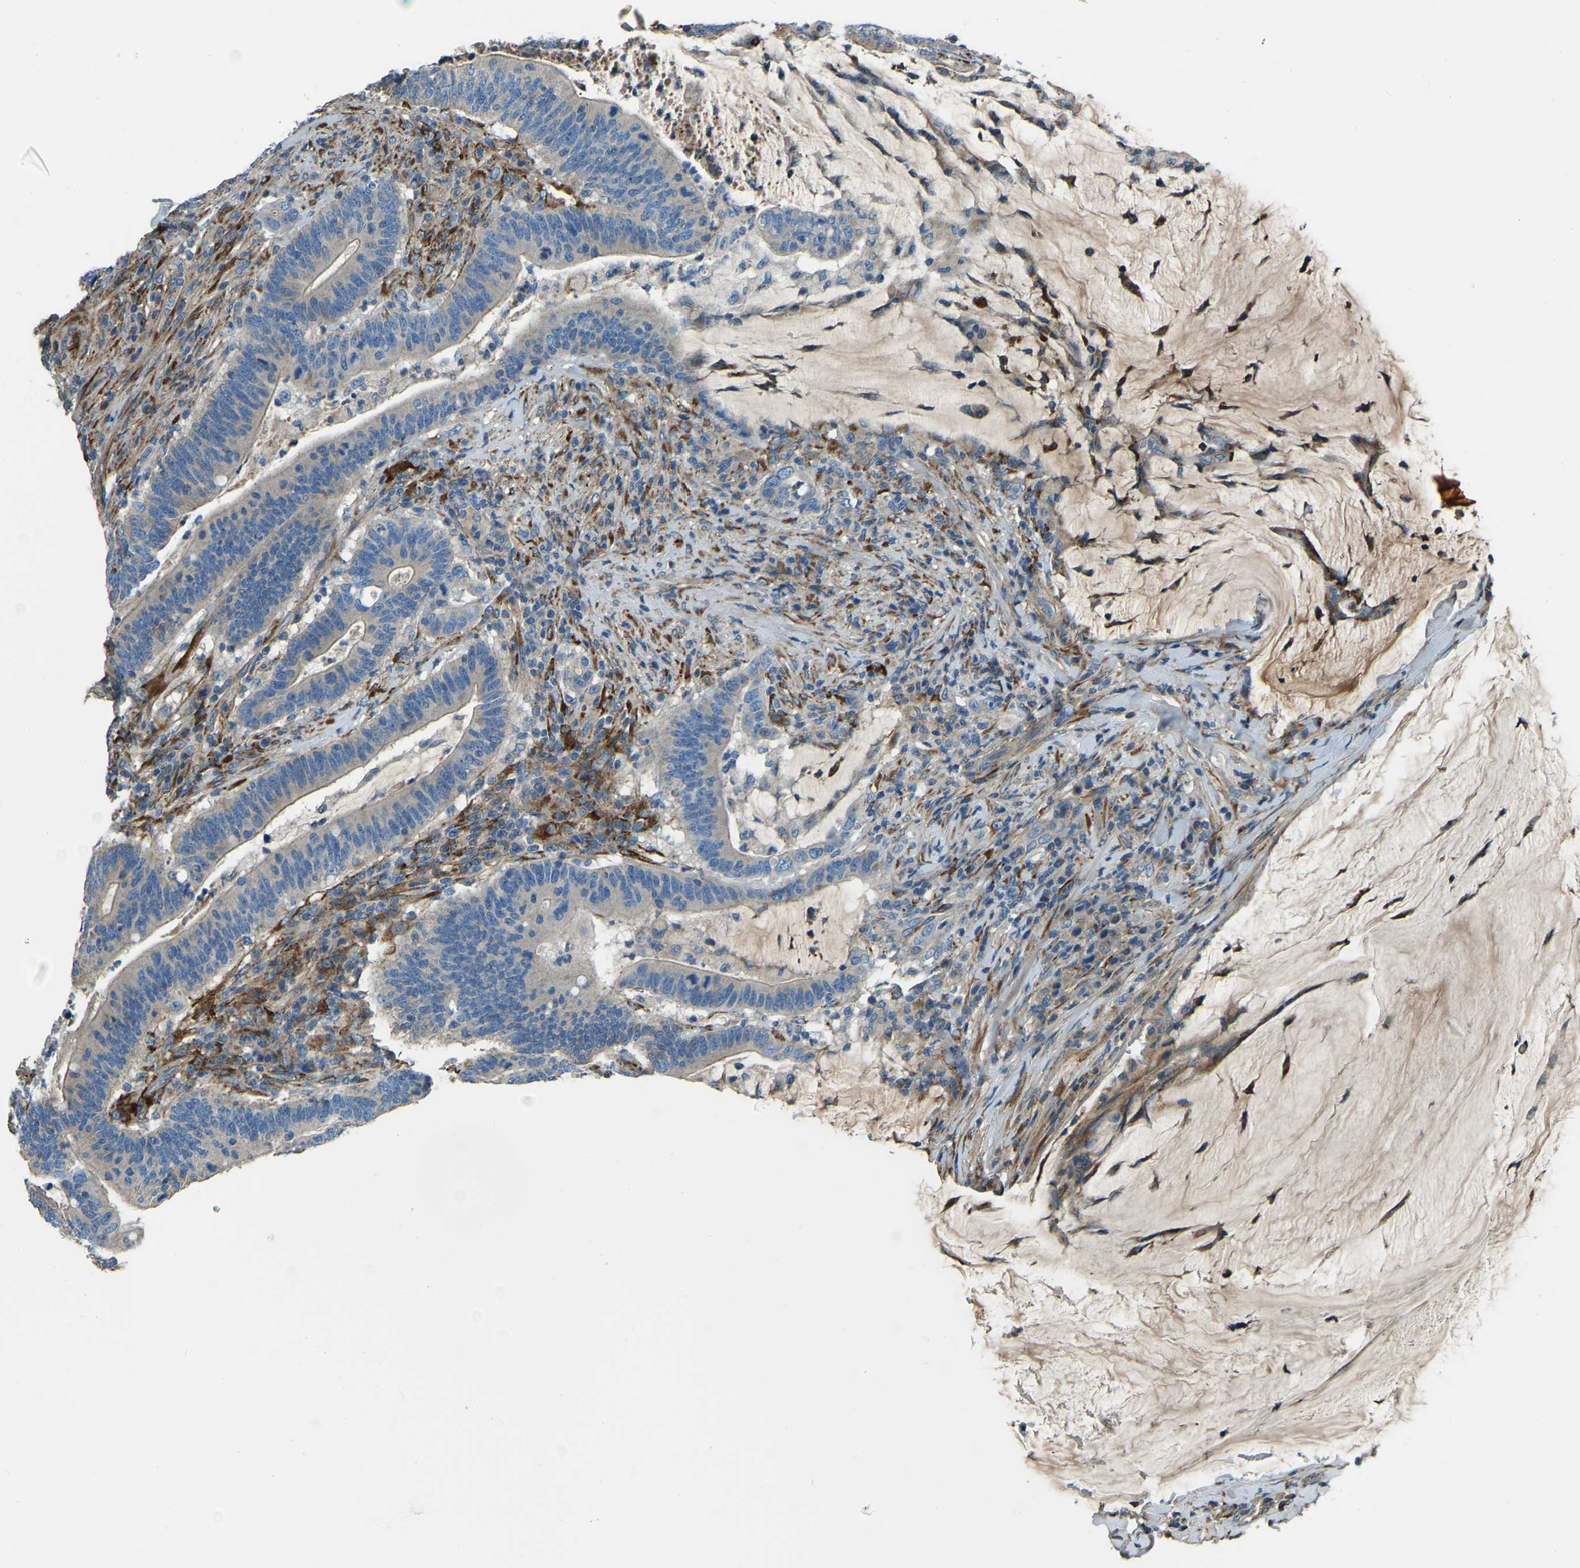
{"staining": {"intensity": "moderate", "quantity": "<25%", "location": "cytoplasmic/membranous"}, "tissue": "colorectal cancer", "cell_type": "Tumor cells", "image_type": "cancer", "snomed": [{"axis": "morphology", "description": "Normal tissue, NOS"}, {"axis": "morphology", "description": "Adenocarcinoma, NOS"}, {"axis": "topography", "description": "Colon"}], "caption": "Adenocarcinoma (colorectal) stained with IHC exhibits moderate cytoplasmic/membranous staining in about <25% of tumor cells. (DAB (3,3'-diaminobenzidine) IHC with brightfield microscopy, high magnification).", "gene": "COL3A1", "patient": {"sex": "female", "age": 66}}